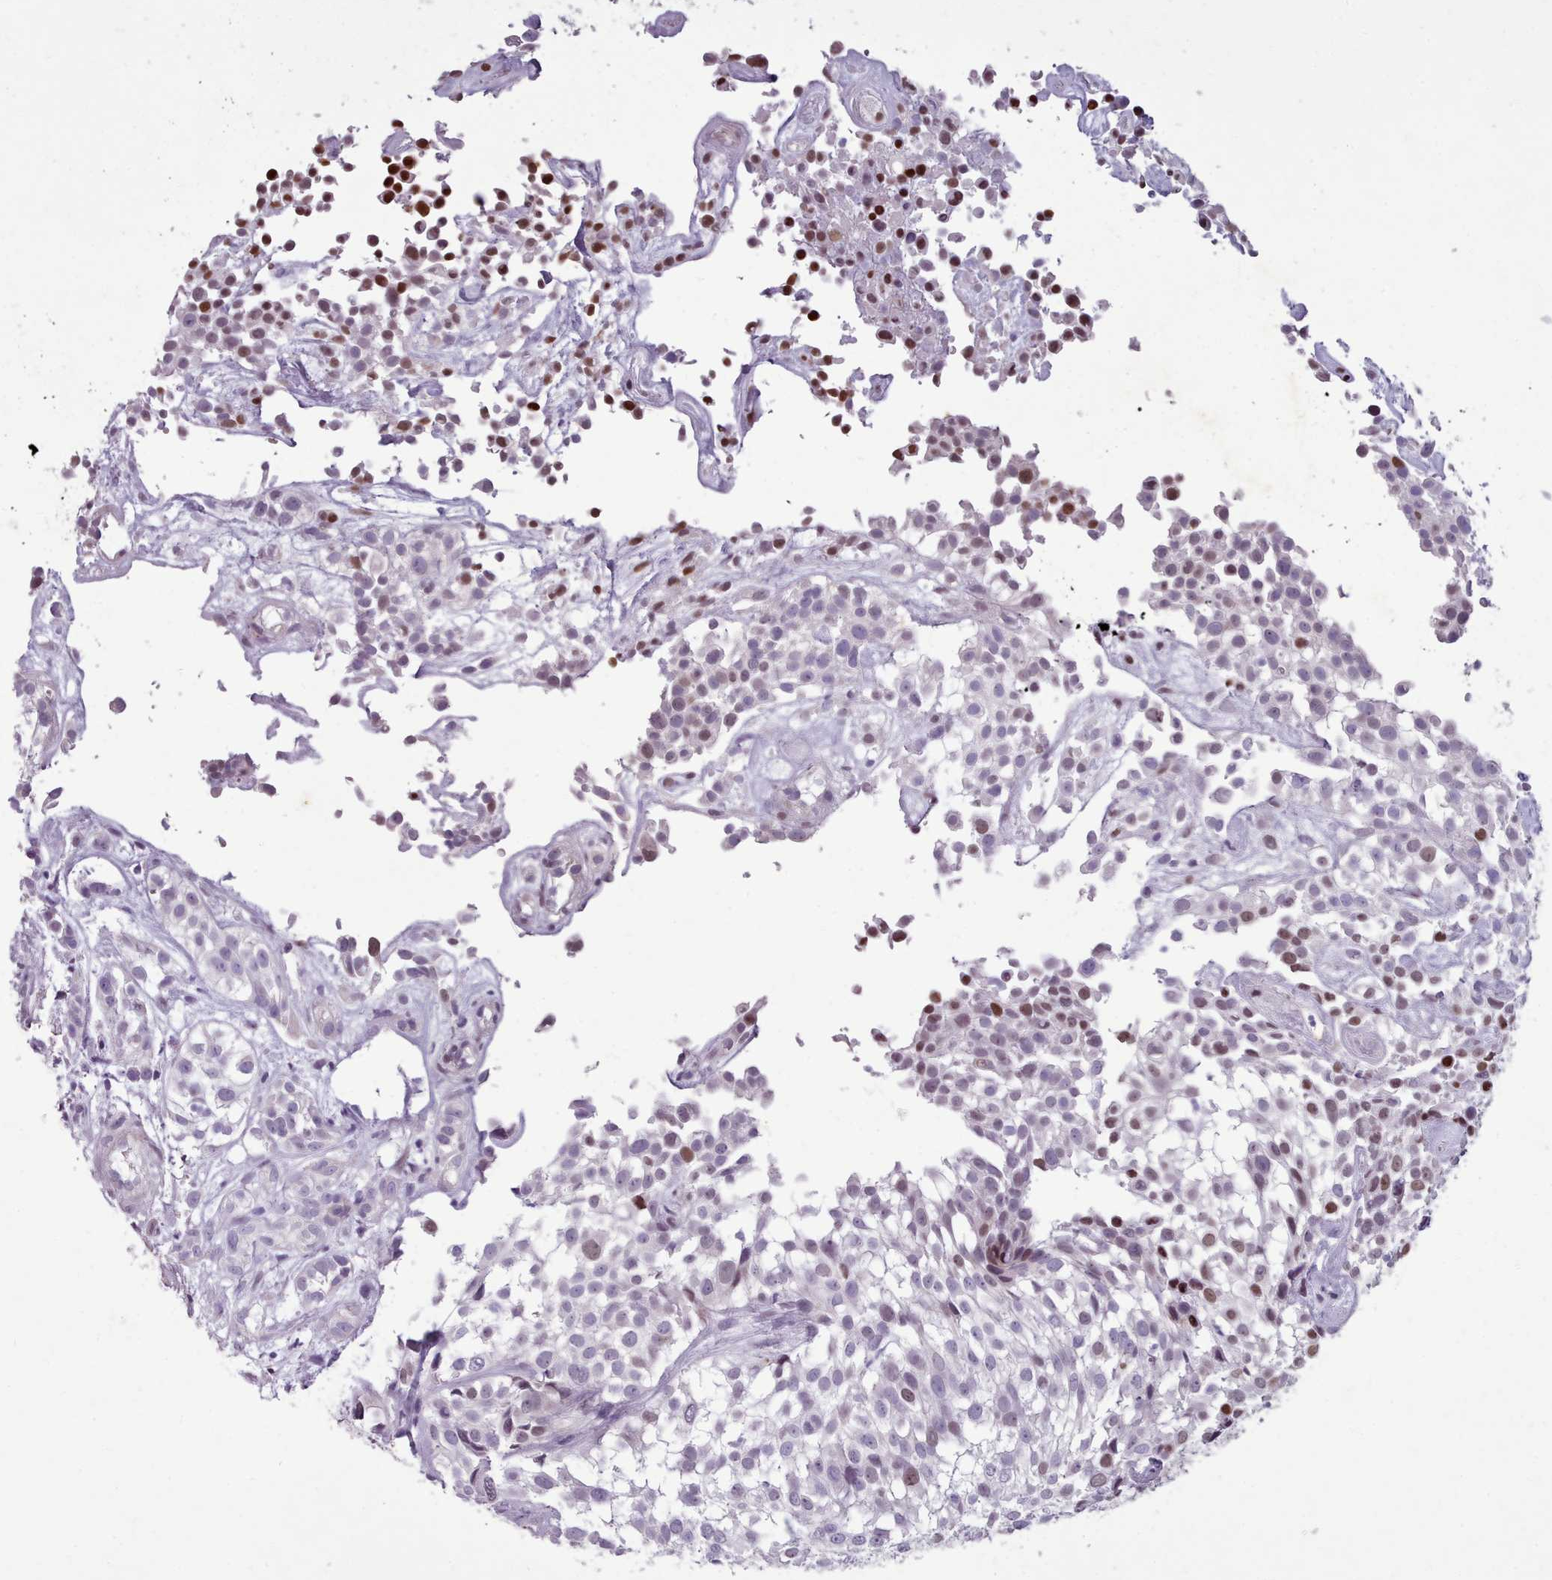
{"staining": {"intensity": "moderate", "quantity": "<25%", "location": "nuclear"}, "tissue": "urothelial cancer", "cell_type": "Tumor cells", "image_type": "cancer", "snomed": [{"axis": "morphology", "description": "Urothelial carcinoma, High grade"}, {"axis": "topography", "description": "Urinary bladder"}], "caption": "Tumor cells demonstrate low levels of moderate nuclear staining in approximately <25% of cells in urothelial carcinoma (high-grade).", "gene": "KCNT2", "patient": {"sex": "male", "age": 56}}